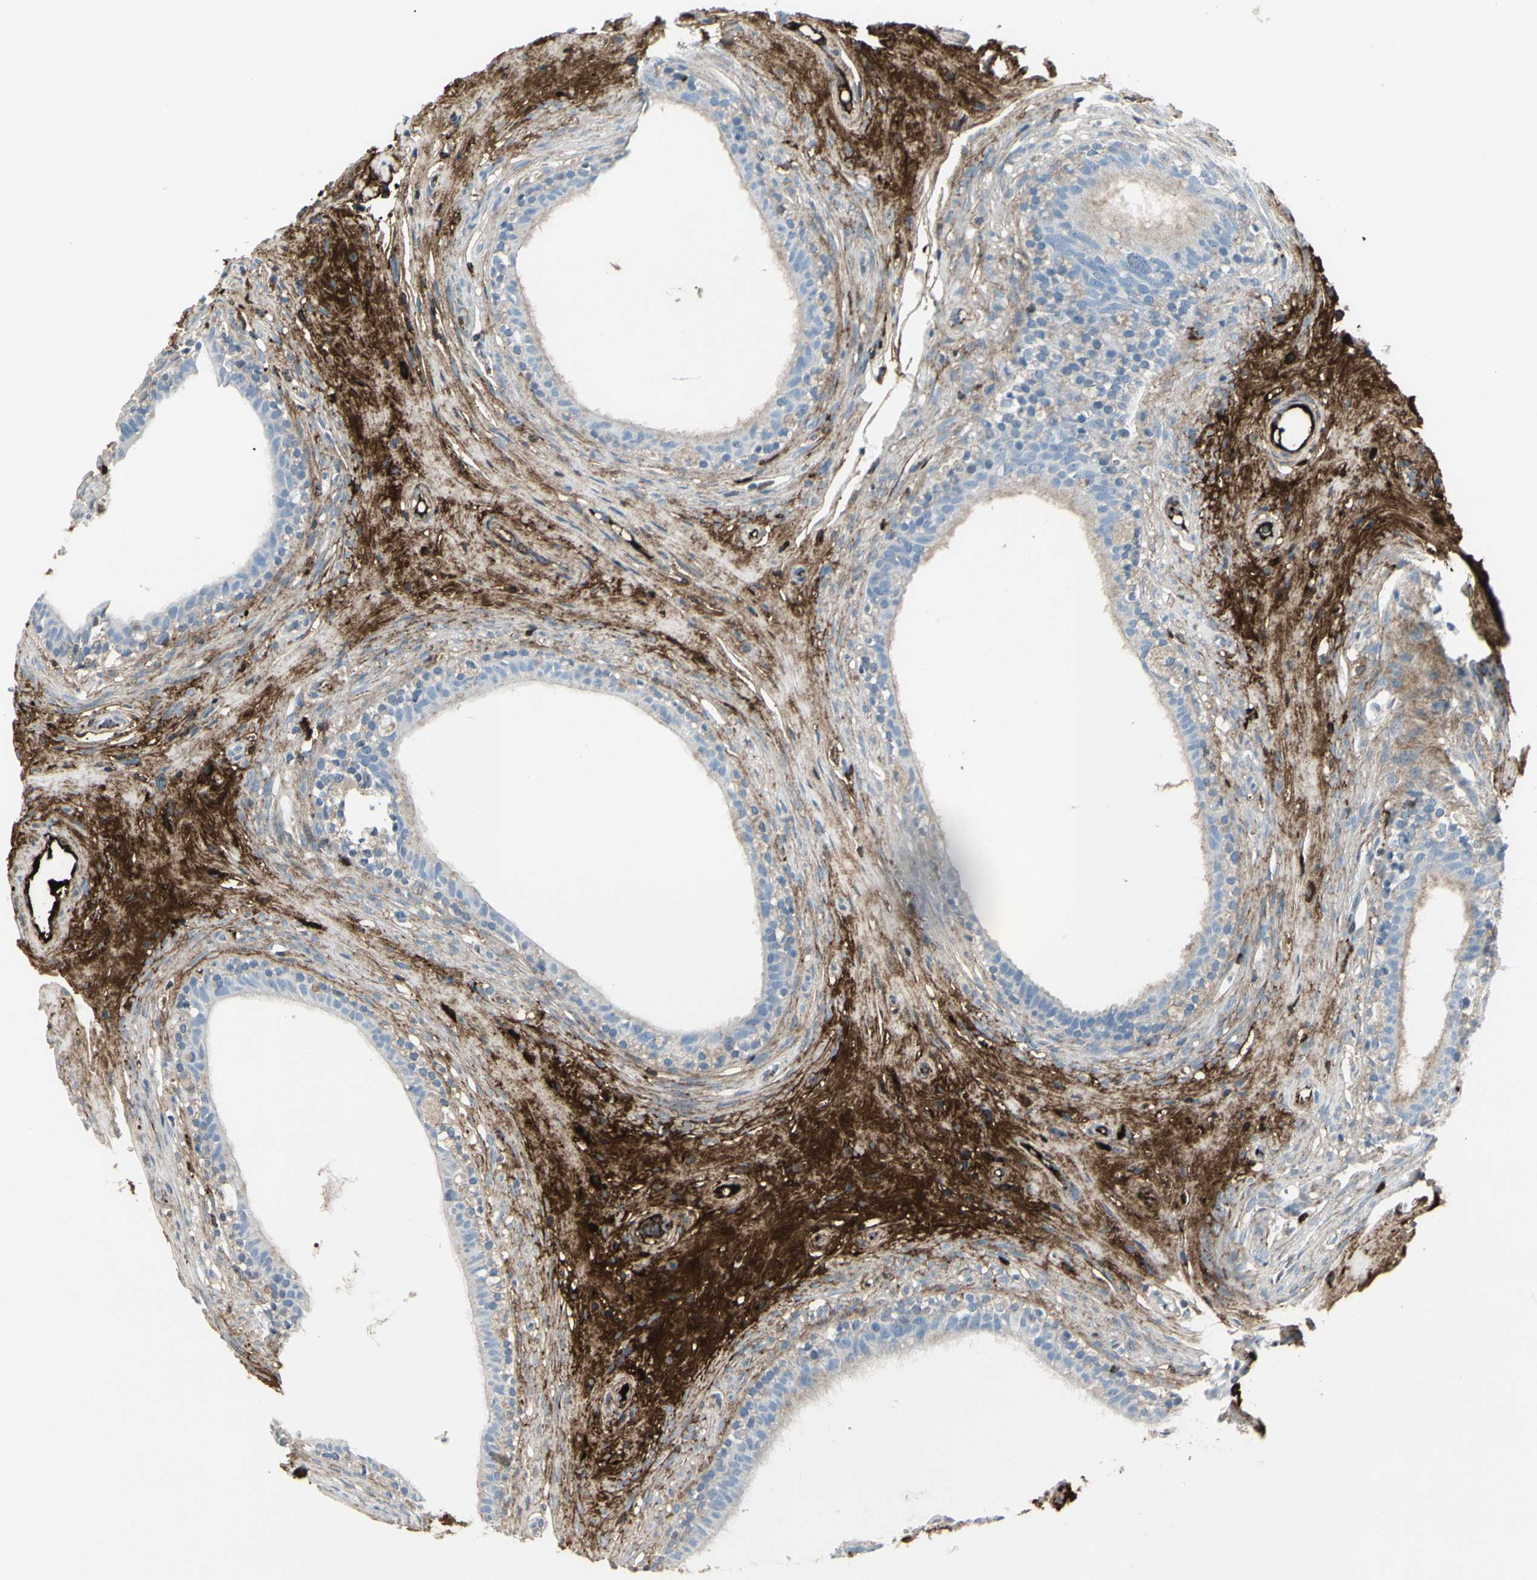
{"staining": {"intensity": "negative", "quantity": "none", "location": "none"}, "tissue": "epididymis", "cell_type": "Glandular cells", "image_type": "normal", "snomed": [{"axis": "morphology", "description": "Normal tissue, NOS"}, {"axis": "morphology", "description": "Inflammation, NOS"}, {"axis": "topography", "description": "Epididymis"}], "caption": "The histopathology image demonstrates no staining of glandular cells in normal epididymis.", "gene": "IGHG1", "patient": {"sex": "male", "age": 84}}